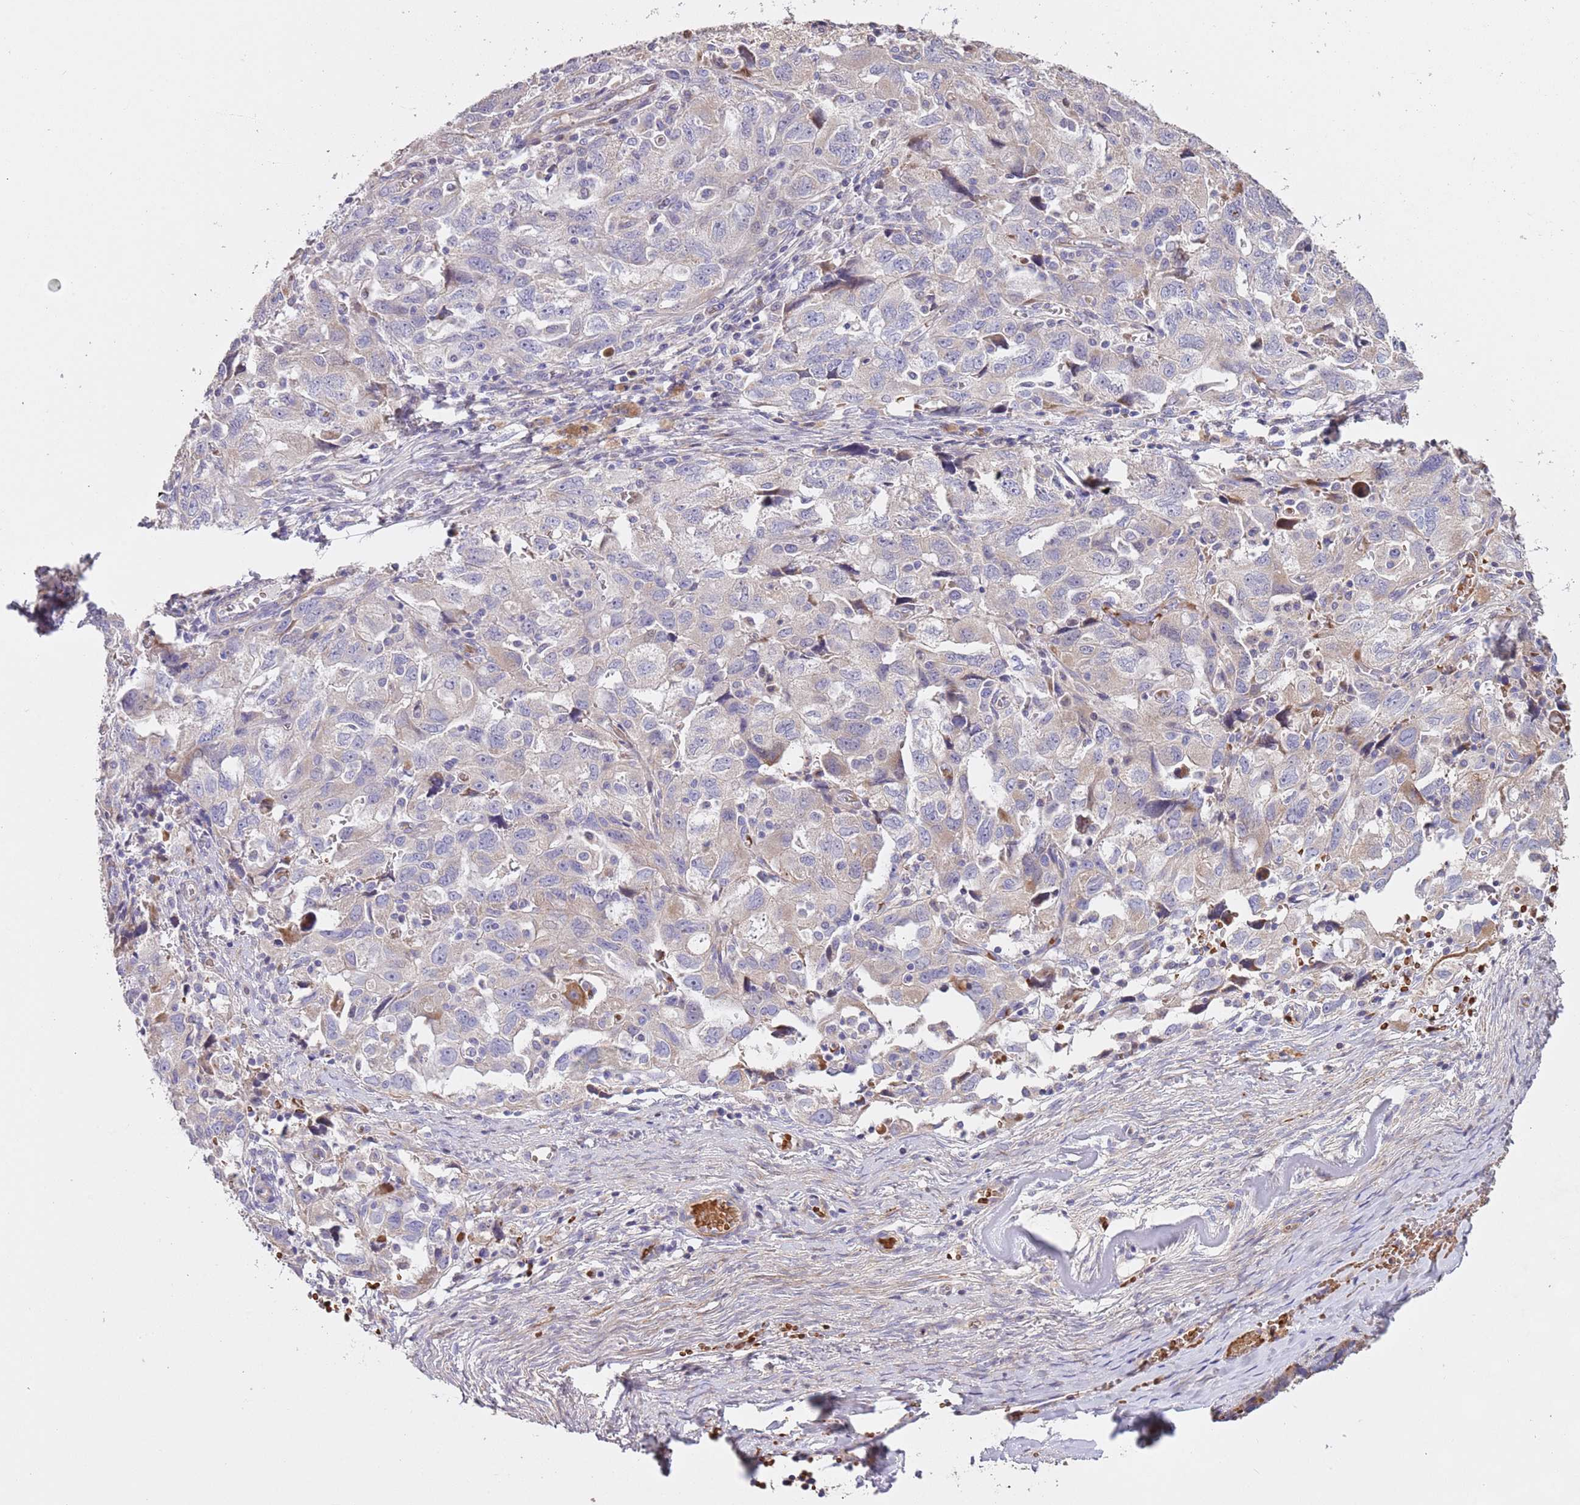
{"staining": {"intensity": "negative", "quantity": "none", "location": "none"}, "tissue": "ovarian cancer", "cell_type": "Tumor cells", "image_type": "cancer", "snomed": [{"axis": "morphology", "description": "Carcinoma, NOS"}, {"axis": "morphology", "description": "Cystadenocarcinoma, serous, NOS"}, {"axis": "topography", "description": "Ovary"}], "caption": "Immunohistochemistry (IHC) image of neoplastic tissue: human ovarian serous cystadenocarcinoma stained with DAB (3,3'-diaminobenzidine) displays no significant protein expression in tumor cells.", "gene": "PIGA", "patient": {"sex": "female", "age": 69}}